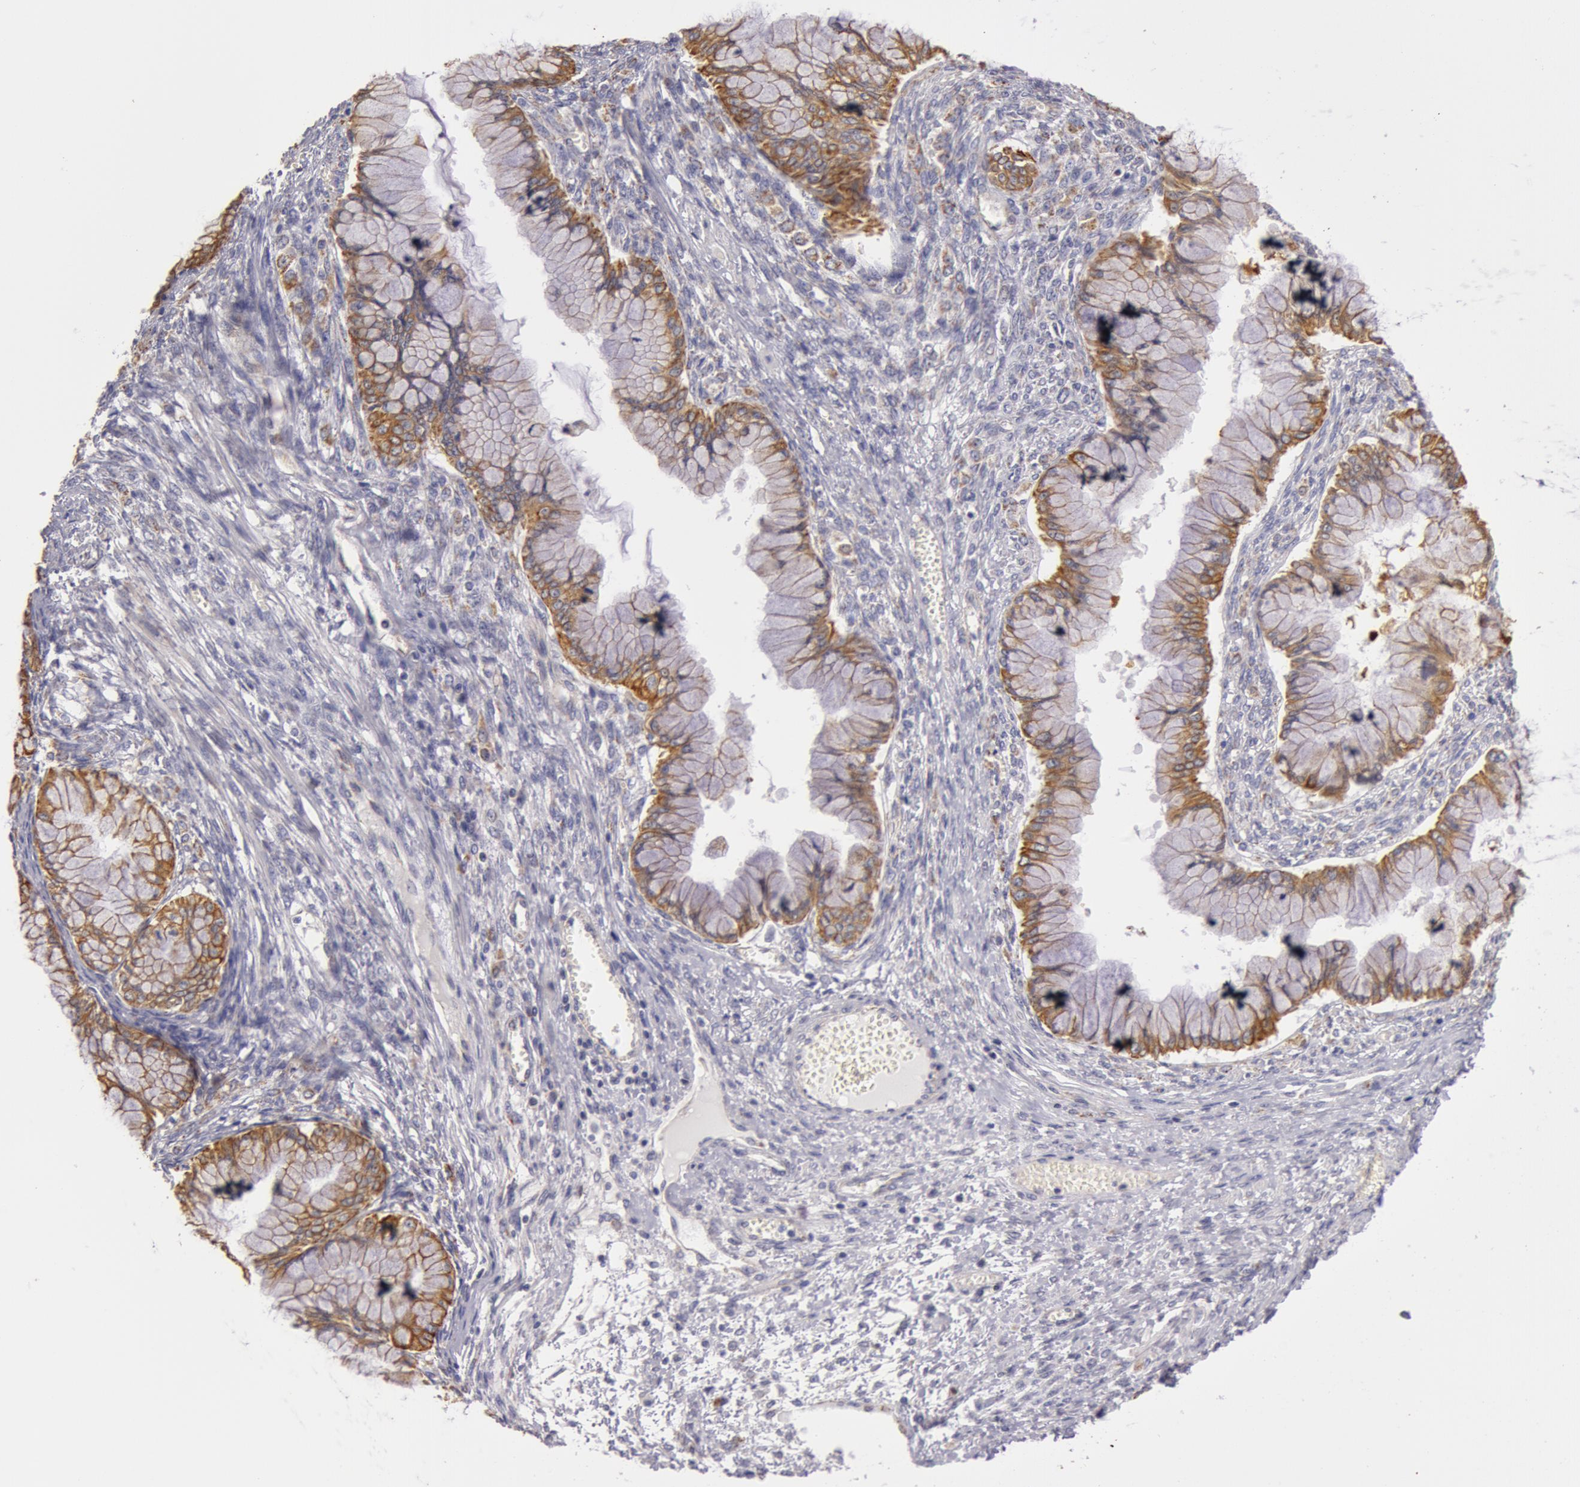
{"staining": {"intensity": "moderate", "quantity": ">75%", "location": "cytoplasmic/membranous"}, "tissue": "ovarian cancer", "cell_type": "Tumor cells", "image_type": "cancer", "snomed": [{"axis": "morphology", "description": "Cystadenocarcinoma, mucinous, NOS"}, {"axis": "topography", "description": "Ovary"}], "caption": "The photomicrograph demonstrates immunohistochemical staining of ovarian cancer (mucinous cystadenocarcinoma). There is moderate cytoplasmic/membranous positivity is seen in approximately >75% of tumor cells.", "gene": "KRT18", "patient": {"sex": "female", "age": 63}}